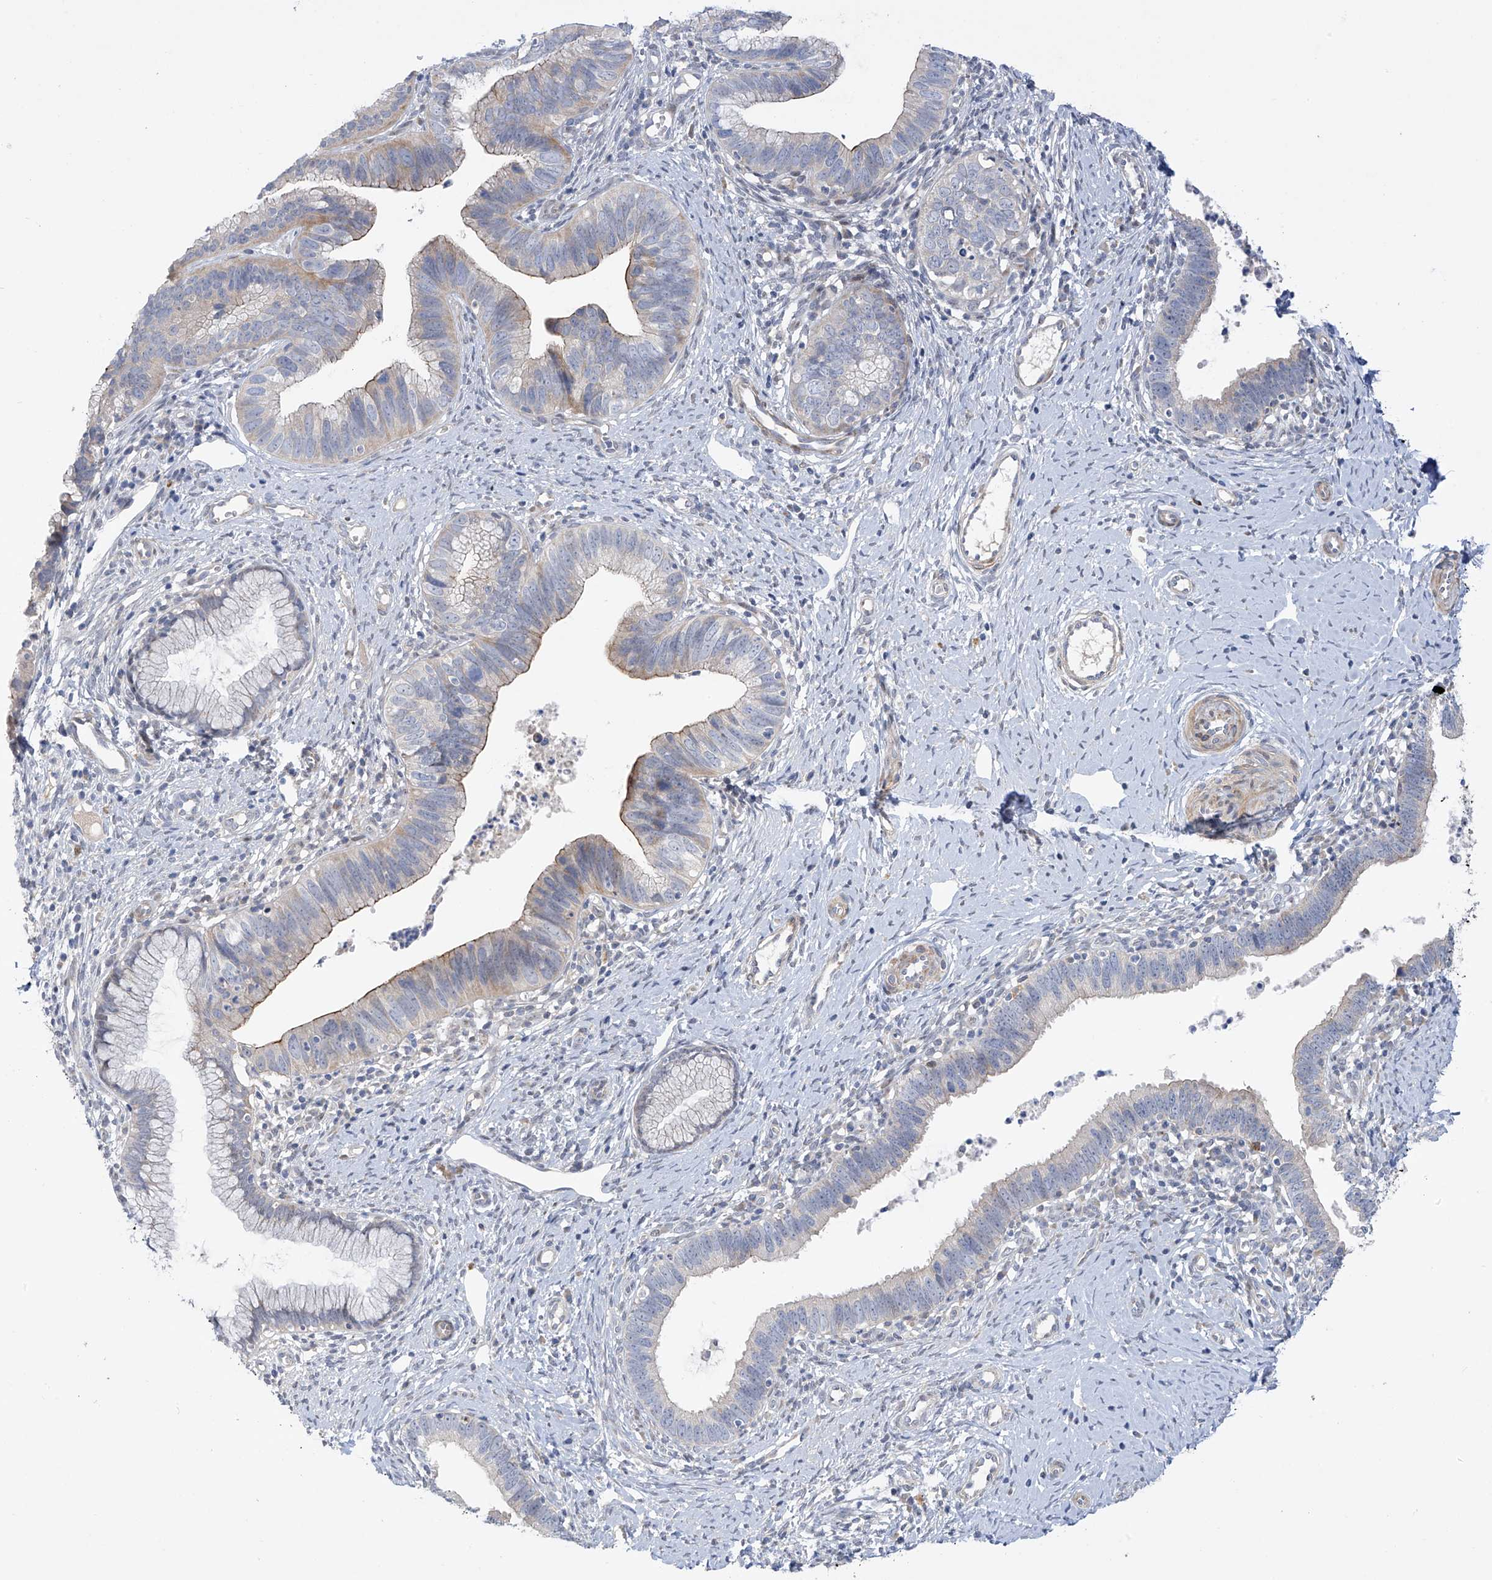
{"staining": {"intensity": "moderate", "quantity": "<25%", "location": "cytoplasmic/membranous"}, "tissue": "cervical cancer", "cell_type": "Tumor cells", "image_type": "cancer", "snomed": [{"axis": "morphology", "description": "Adenocarcinoma, NOS"}, {"axis": "topography", "description": "Cervix"}], "caption": "The immunohistochemical stain labels moderate cytoplasmic/membranous positivity in tumor cells of cervical cancer (adenocarcinoma) tissue. The protein of interest is stained brown, and the nuclei are stained in blue (DAB (3,3'-diaminobenzidine) IHC with brightfield microscopy, high magnification).", "gene": "ZNF641", "patient": {"sex": "female", "age": 36}}